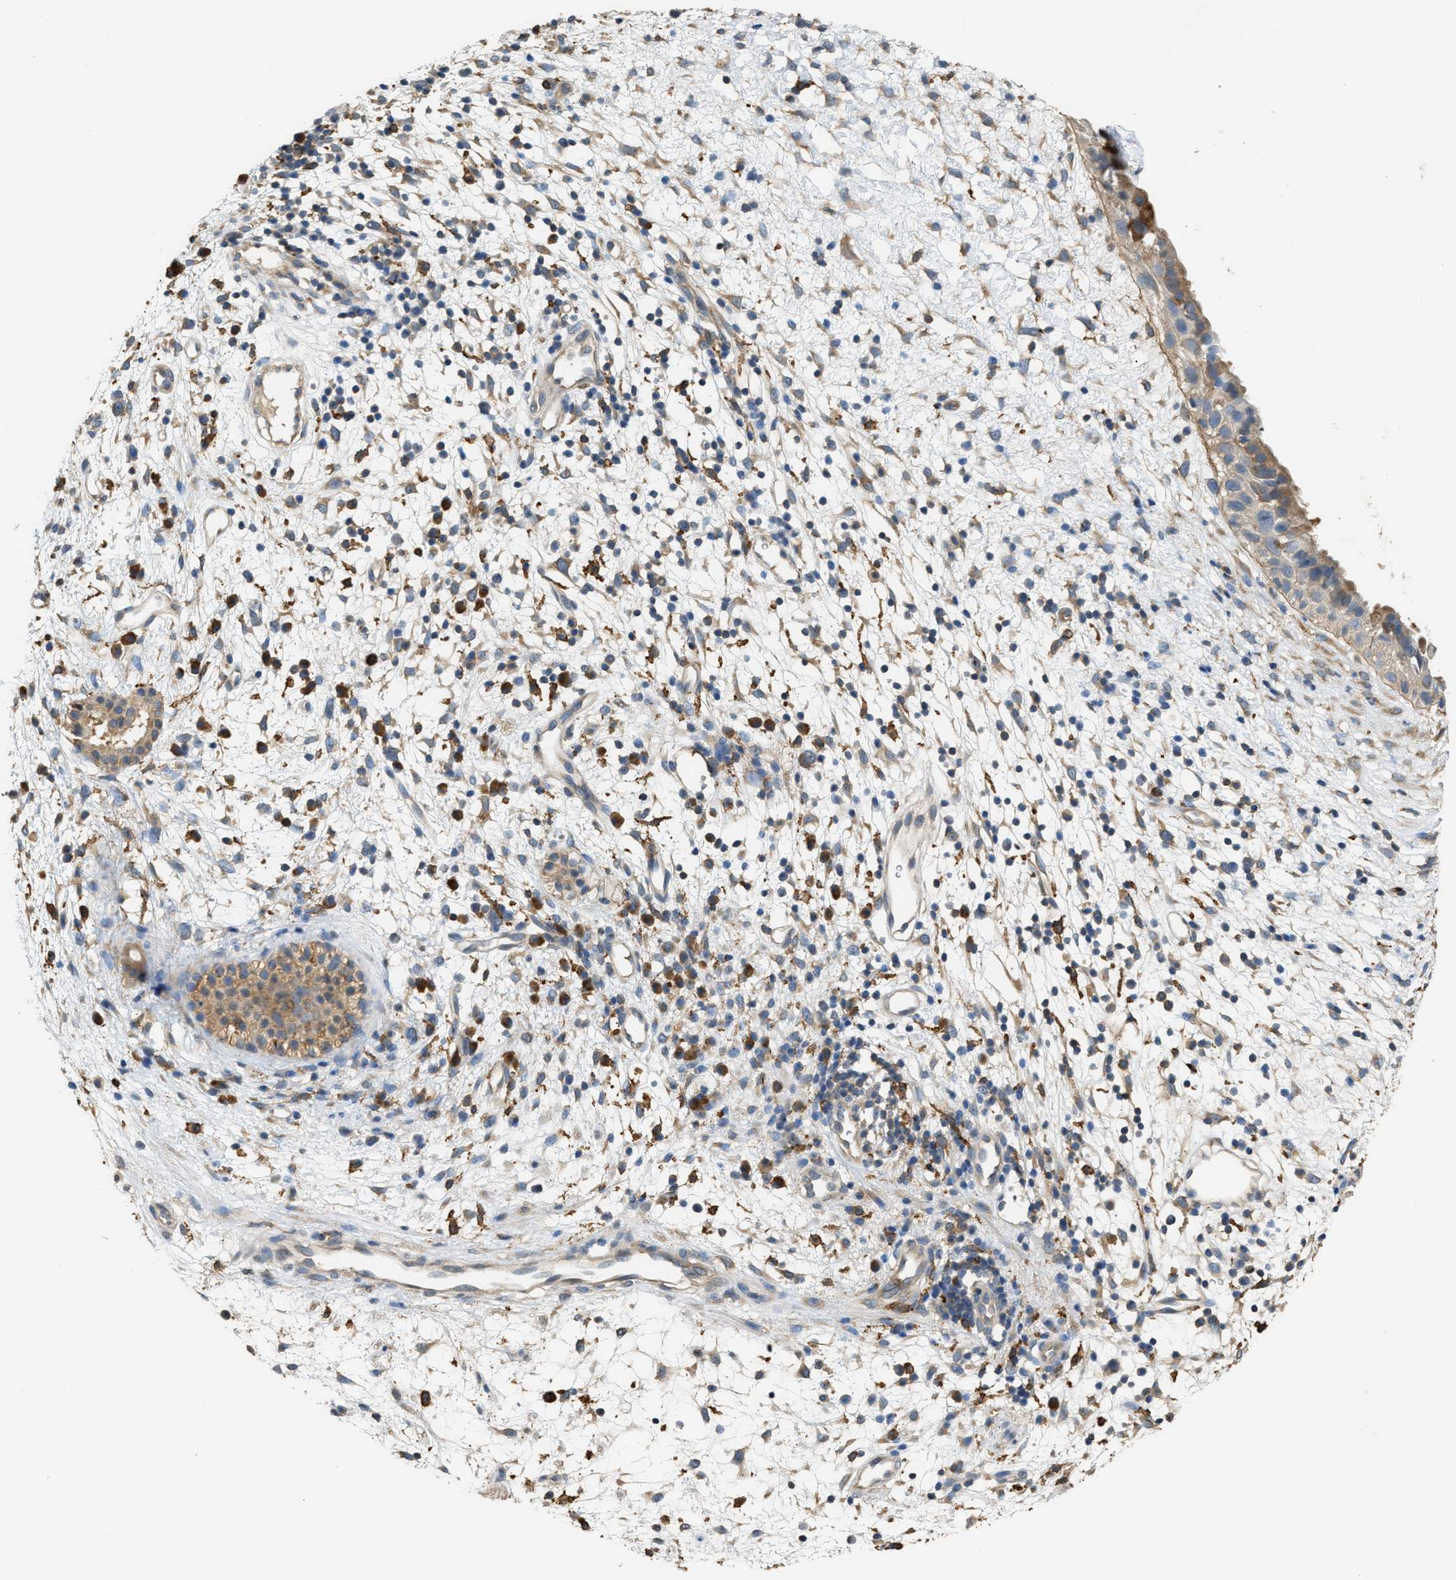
{"staining": {"intensity": "moderate", "quantity": ">75%", "location": "cytoplasmic/membranous"}, "tissue": "nasopharynx", "cell_type": "Respiratory epithelial cells", "image_type": "normal", "snomed": [{"axis": "morphology", "description": "Normal tissue, NOS"}, {"axis": "topography", "description": "Nasopharynx"}], "caption": "Moderate cytoplasmic/membranous expression for a protein is appreciated in approximately >75% of respiratory epithelial cells of benign nasopharynx using immunohistochemistry (IHC).", "gene": "GCN1", "patient": {"sex": "male", "age": 22}}